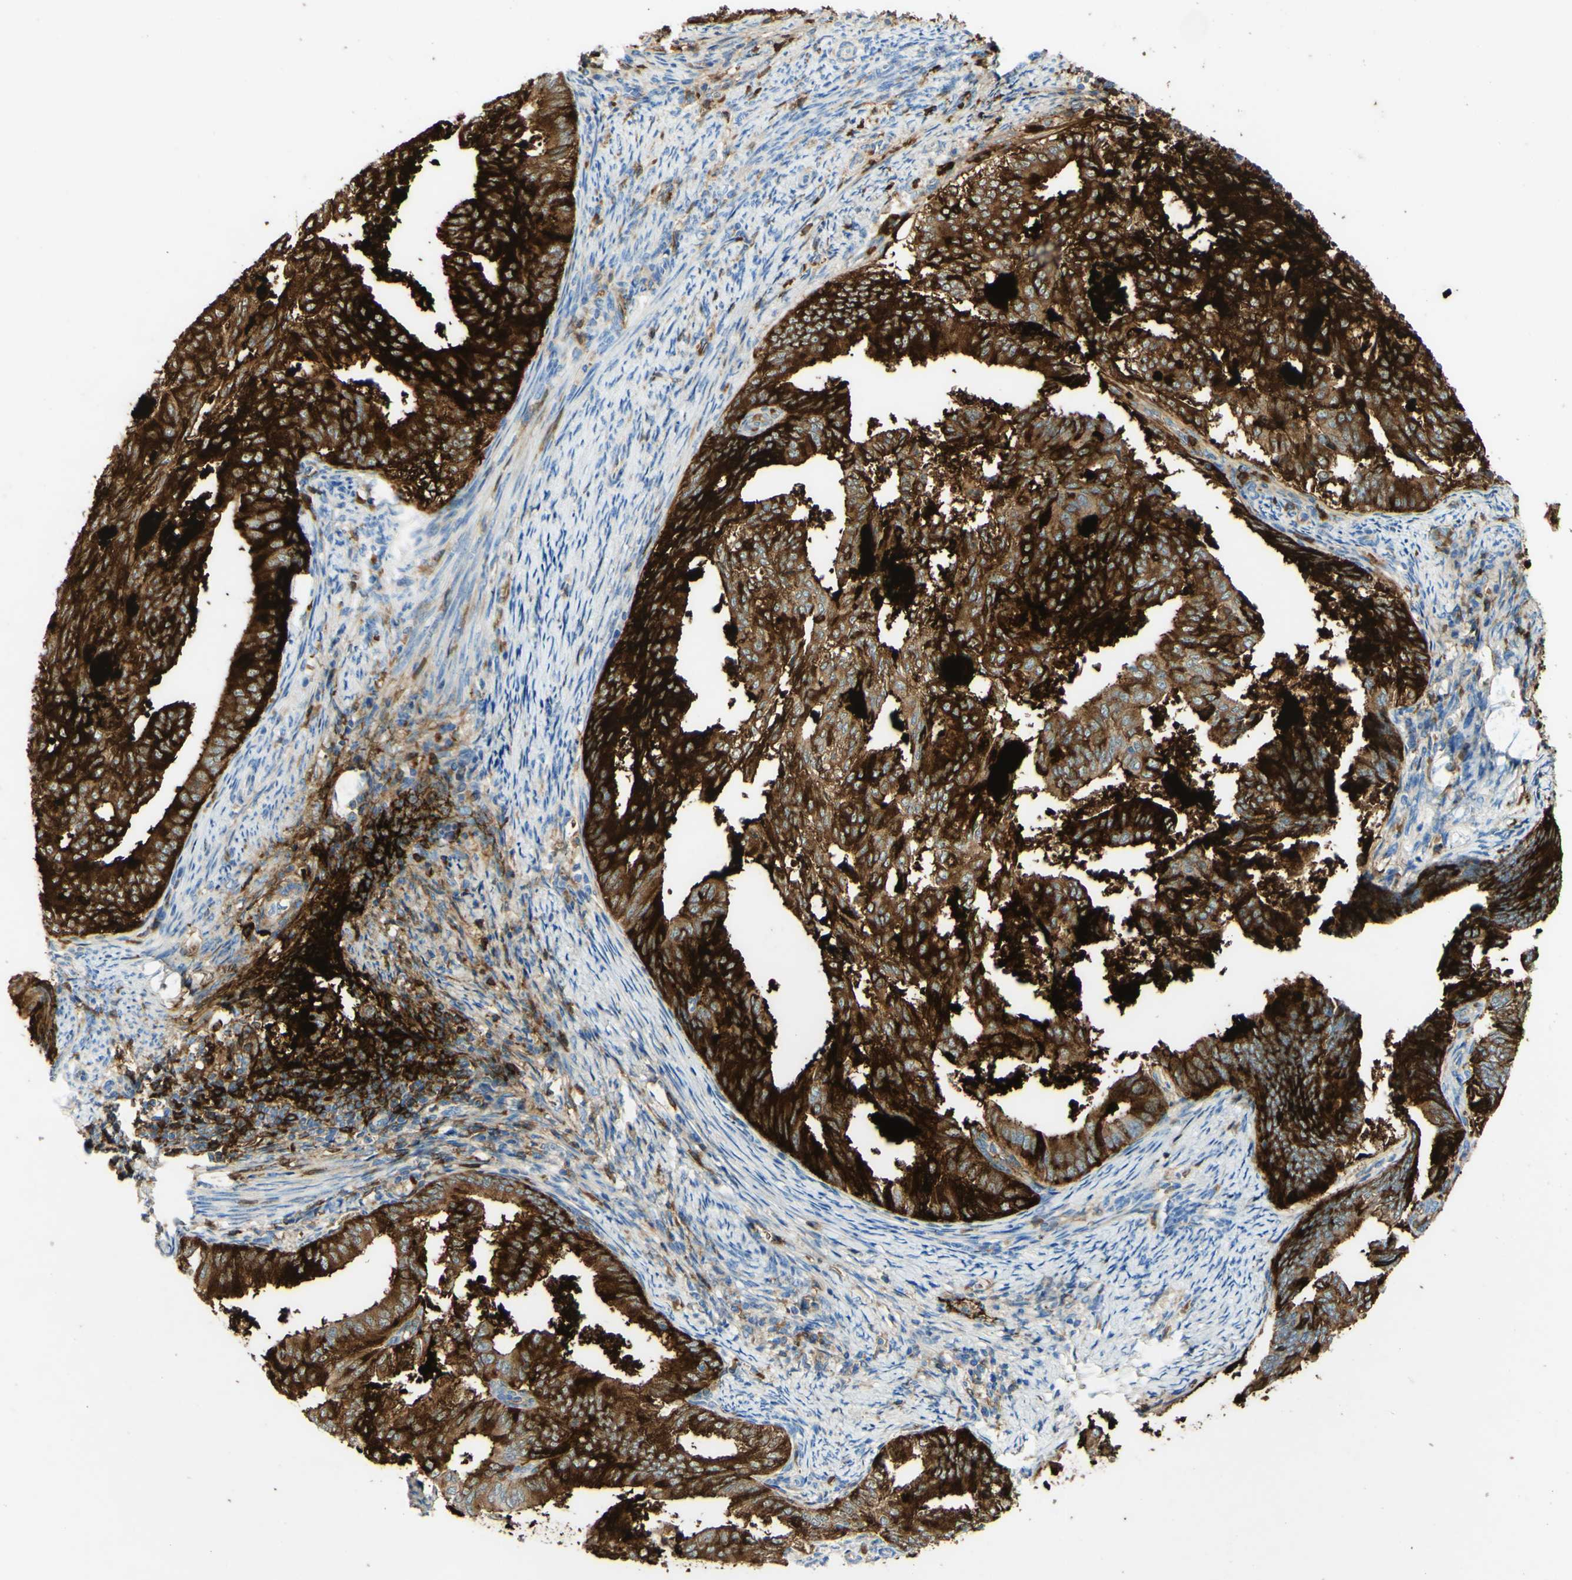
{"staining": {"intensity": "strong", "quantity": ">75%", "location": "cytoplasmic/membranous"}, "tissue": "endometrial cancer", "cell_type": "Tumor cells", "image_type": "cancer", "snomed": [{"axis": "morphology", "description": "Adenocarcinoma, NOS"}, {"axis": "topography", "description": "Endometrium"}], "caption": "Protein staining of endometrial cancer (adenocarcinoma) tissue demonstrates strong cytoplasmic/membranous expression in about >75% of tumor cells. The protein of interest is stained brown, and the nuclei are stained in blue (DAB (3,3'-diaminobenzidine) IHC with brightfield microscopy, high magnification).", "gene": "PIGR", "patient": {"sex": "female", "age": 58}}